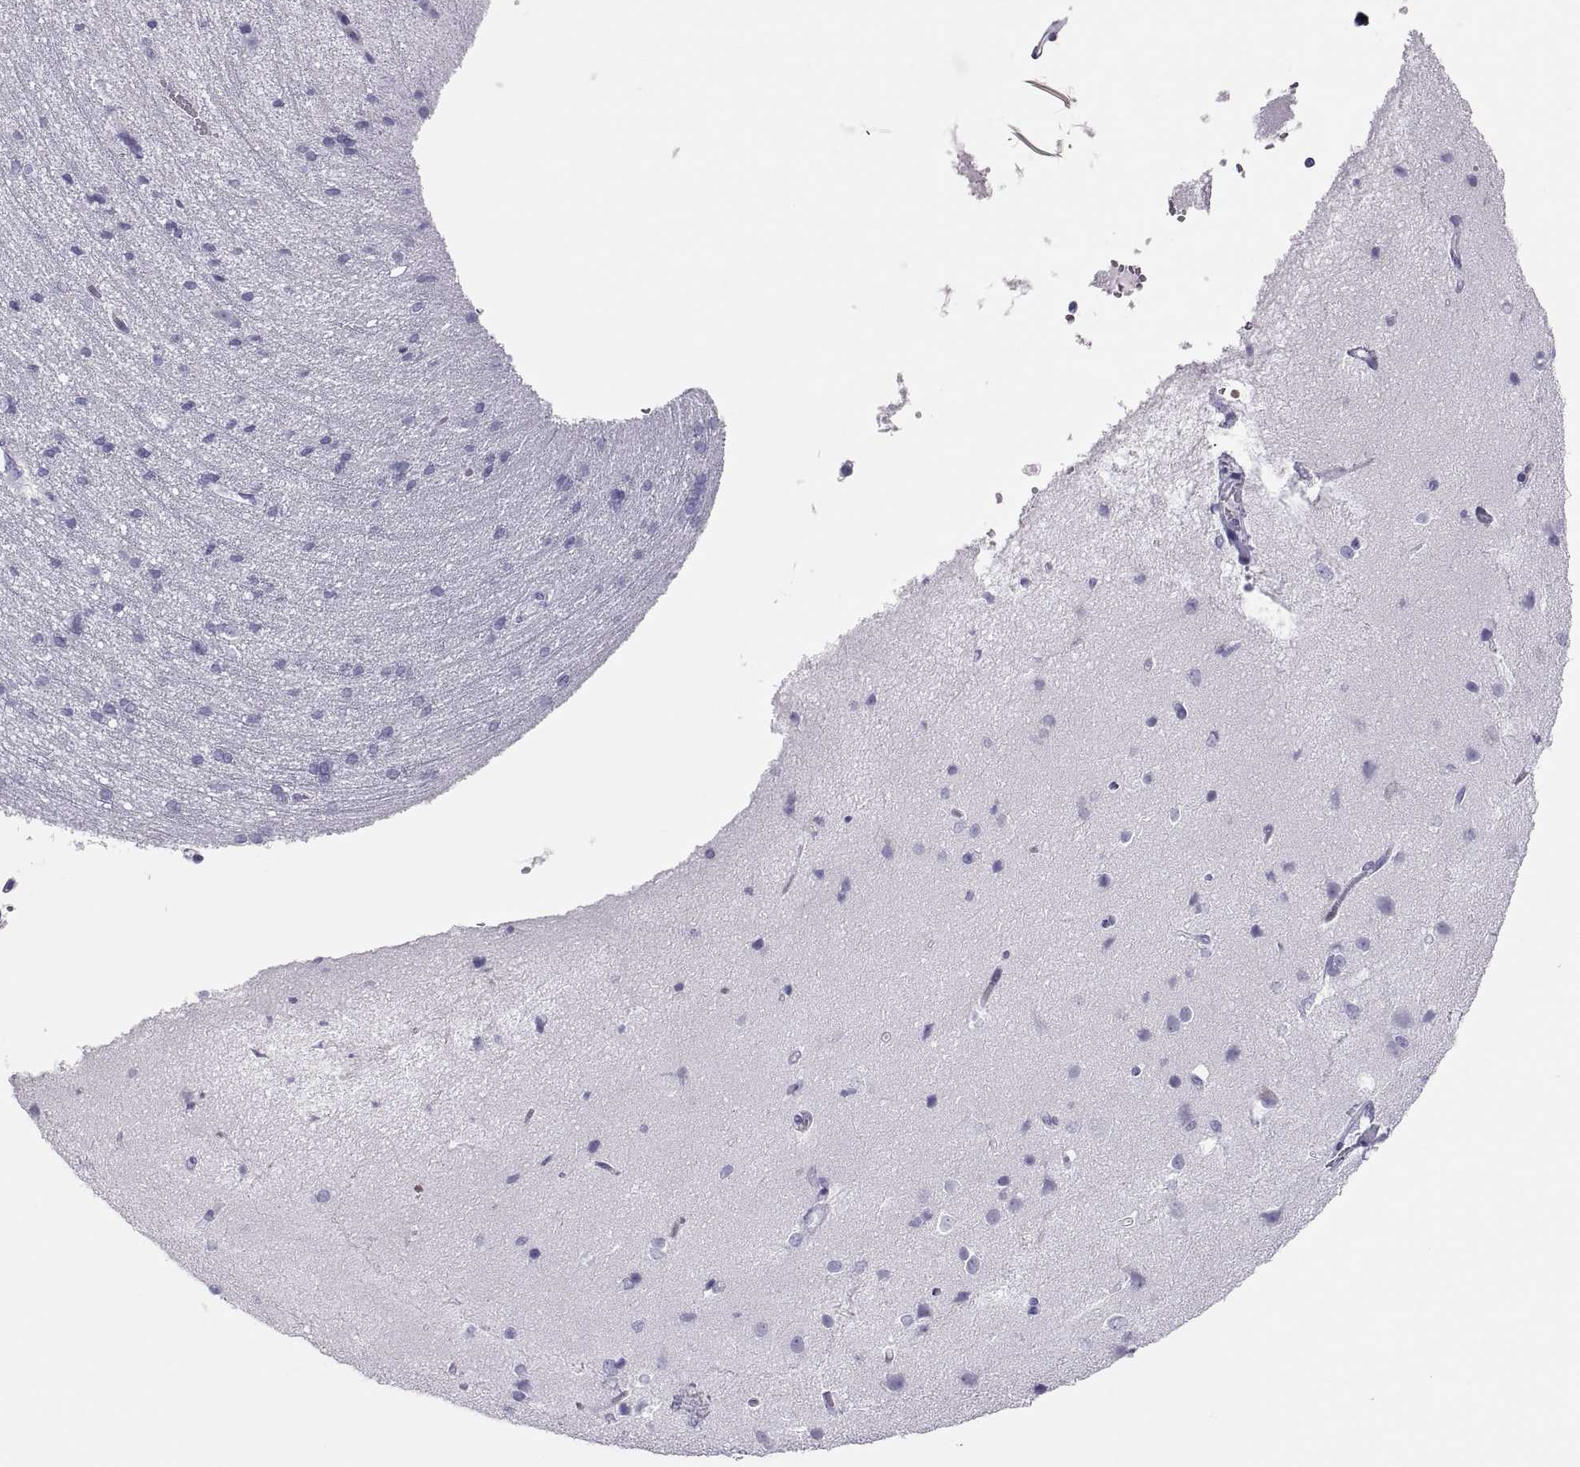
{"staining": {"intensity": "negative", "quantity": "none", "location": "none"}, "tissue": "cerebral cortex", "cell_type": "Endothelial cells", "image_type": "normal", "snomed": [{"axis": "morphology", "description": "Normal tissue, NOS"}, {"axis": "topography", "description": "Cerebral cortex"}], "caption": "This is a photomicrograph of immunohistochemistry (IHC) staining of normal cerebral cortex, which shows no positivity in endothelial cells.", "gene": "SEMG1", "patient": {"sex": "male", "age": 37}}